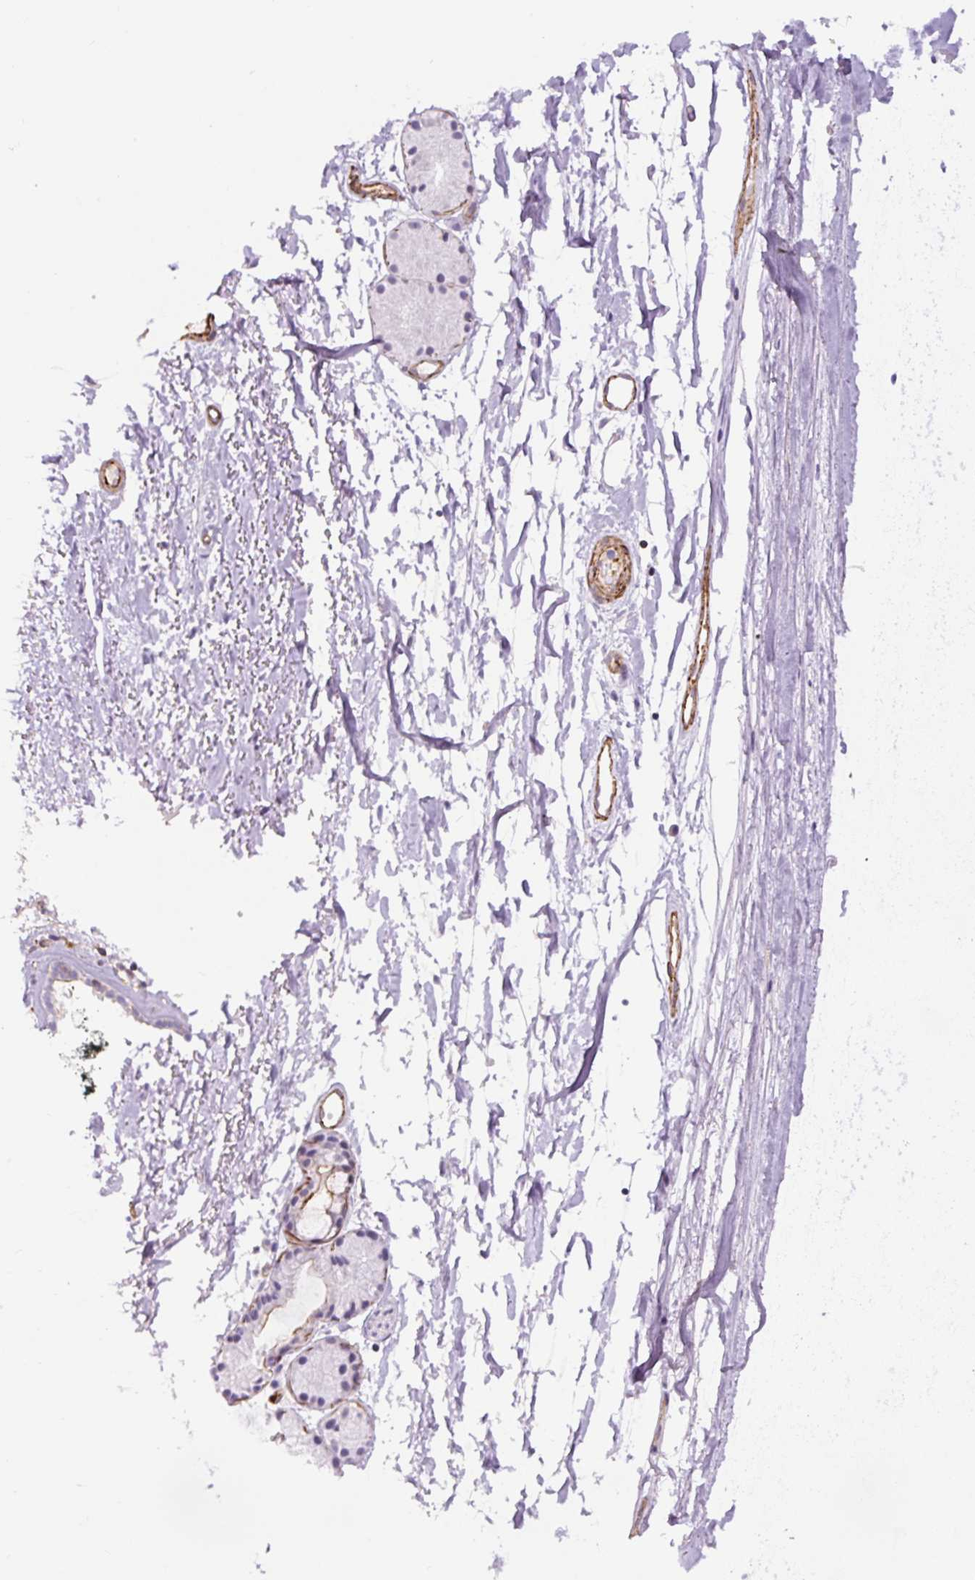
{"staining": {"intensity": "negative", "quantity": "none", "location": "none"}, "tissue": "adipose tissue", "cell_type": "Adipocytes", "image_type": "normal", "snomed": [{"axis": "morphology", "description": "Normal tissue, NOS"}, {"axis": "topography", "description": "Cartilage tissue"}, {"axis": "topography", "description": "Nasopharynx"}], "caption": "Immunohistochemistry (IHC) histopathology image of normal human adipose tissue stained for a protein (brown), which demonstrates no staining in adipocytes. The staining is performed using DAB brown chromogen with nuclei counter-stained in using hematoxylin.", "gene": "B3GALT5", "patient": {"sex": "male", "age": 56}}